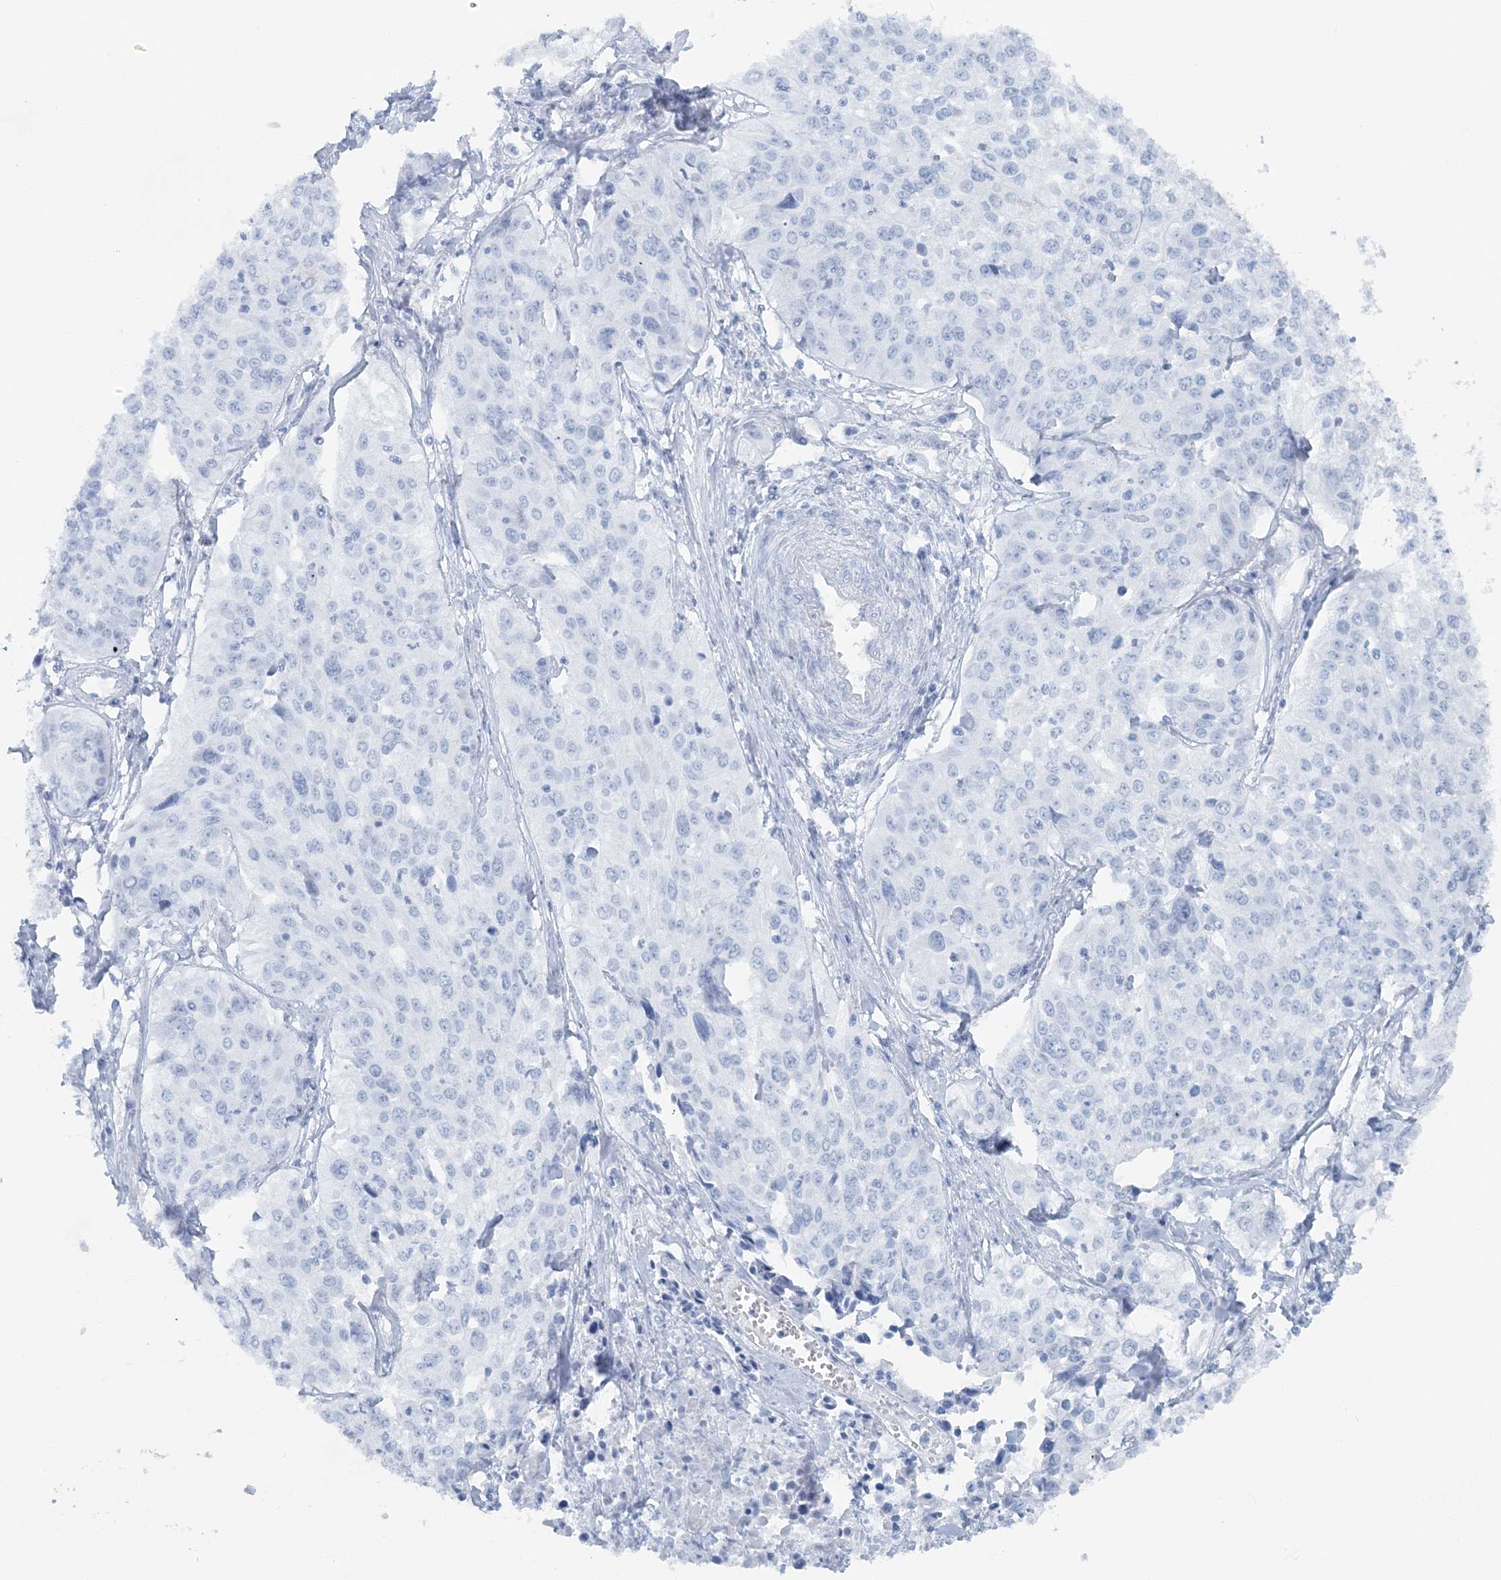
{"staining": {"intensity": "negative", "quantity": "none", "location": "none"}, "tissue": "cervical cancer", "cell_type": "Tumor cells", "image_type": "cancer", "snomed": [{"axis": "morphology", "description": "Squamous cell carcinoma, NOS"}, {"axis": "topography", "description": "Cervix"}], "caption": "High power microscopy photomicrograph of an immunohistochemistry photomicrograph of cervical cancer, revealing no significant expression in tumor cells.", "gene": "ATP11A", "patient": {"sex": "female", "age": 31}}